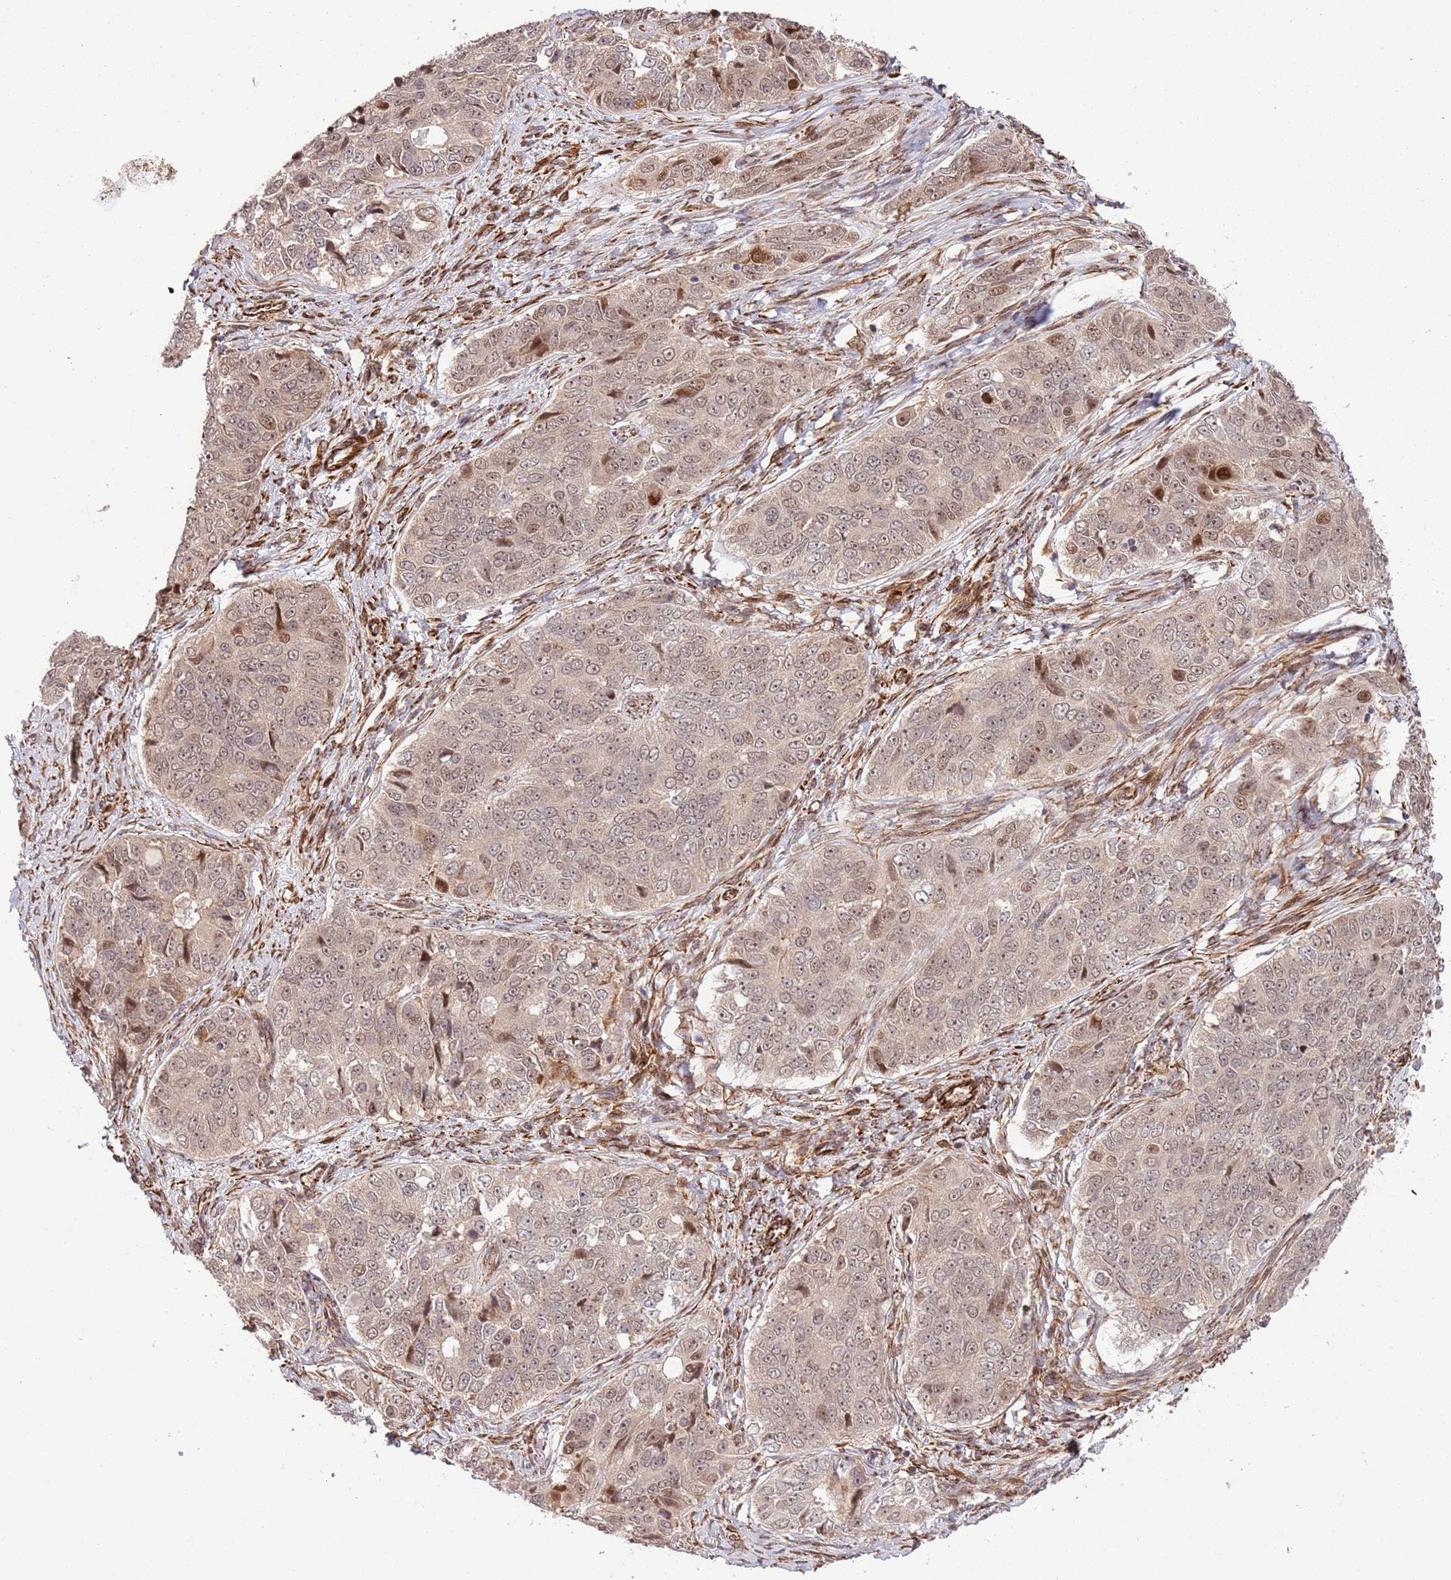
{"staining": {"intensity": "weak", "quantity": "25%-75%", "location": "nuclear"}, "tissue": "ovarian cancer", "cell_type": "Tumor cells", "image_type": "cancer", "snomed": [{"axis": "morphology", "description": "Carcinoma, endometroid"}, {"axis": "topography", "description": "Ovary"}], "caption": "Immunohistochemical staining of human ovarian cancer reveals weak nuclear protein positivity in about 25%-75% of tumor cells. (DAB (3,3'-diaminobenzidine) IHC, brown staining for protein, blue staining for nuclei).", "gene": "NEK3", "patient": {"sex": "female", "age": 51}}